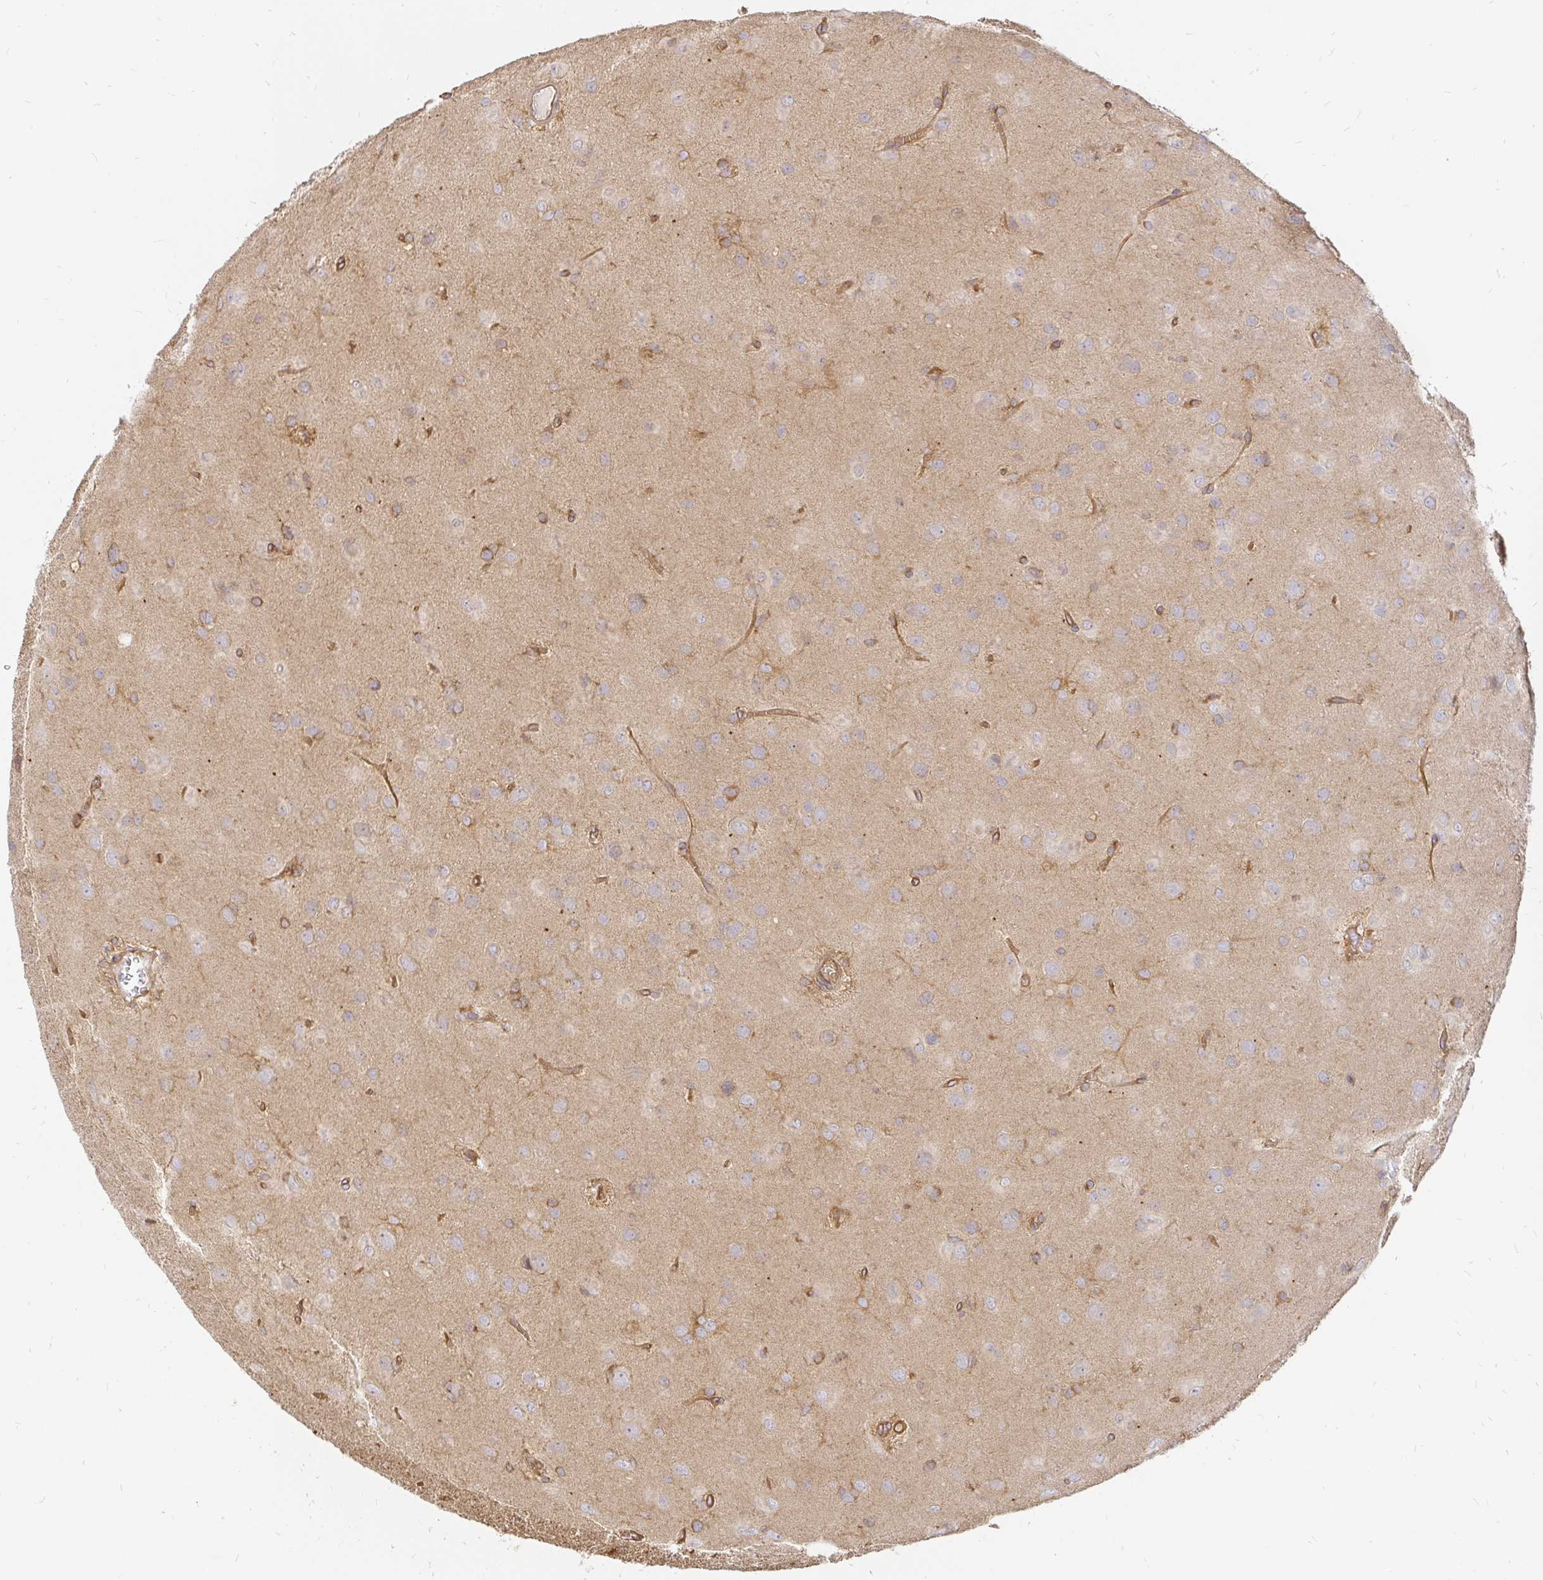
{"staining": {"intensity": "moderate", "quantity": "<25%", "location": "cytoplasmic/membranous"}, "tissue": "glioma", "cell_type": "Tumor cells", "image_type": "cancer", "snomed": [{"axis": "morphology", "description": "Glioma, malignant, Low grade"}, {"axis": "topography", "description": "Brain"}], "caption": "High-magnification brightfield microscopy of malignant glioma (low-grade) stained with DAB (brown) and counterstained with hematoxylin (blue). tumor cells exhibit moderate cytoplasmic/membranous staining is present in about<25% of cells. (brown staining indicates protein expression, while blue staining denotes nuclei).", "gene": "KIF5B", "patient": {"sex": "male", "age": 58}}